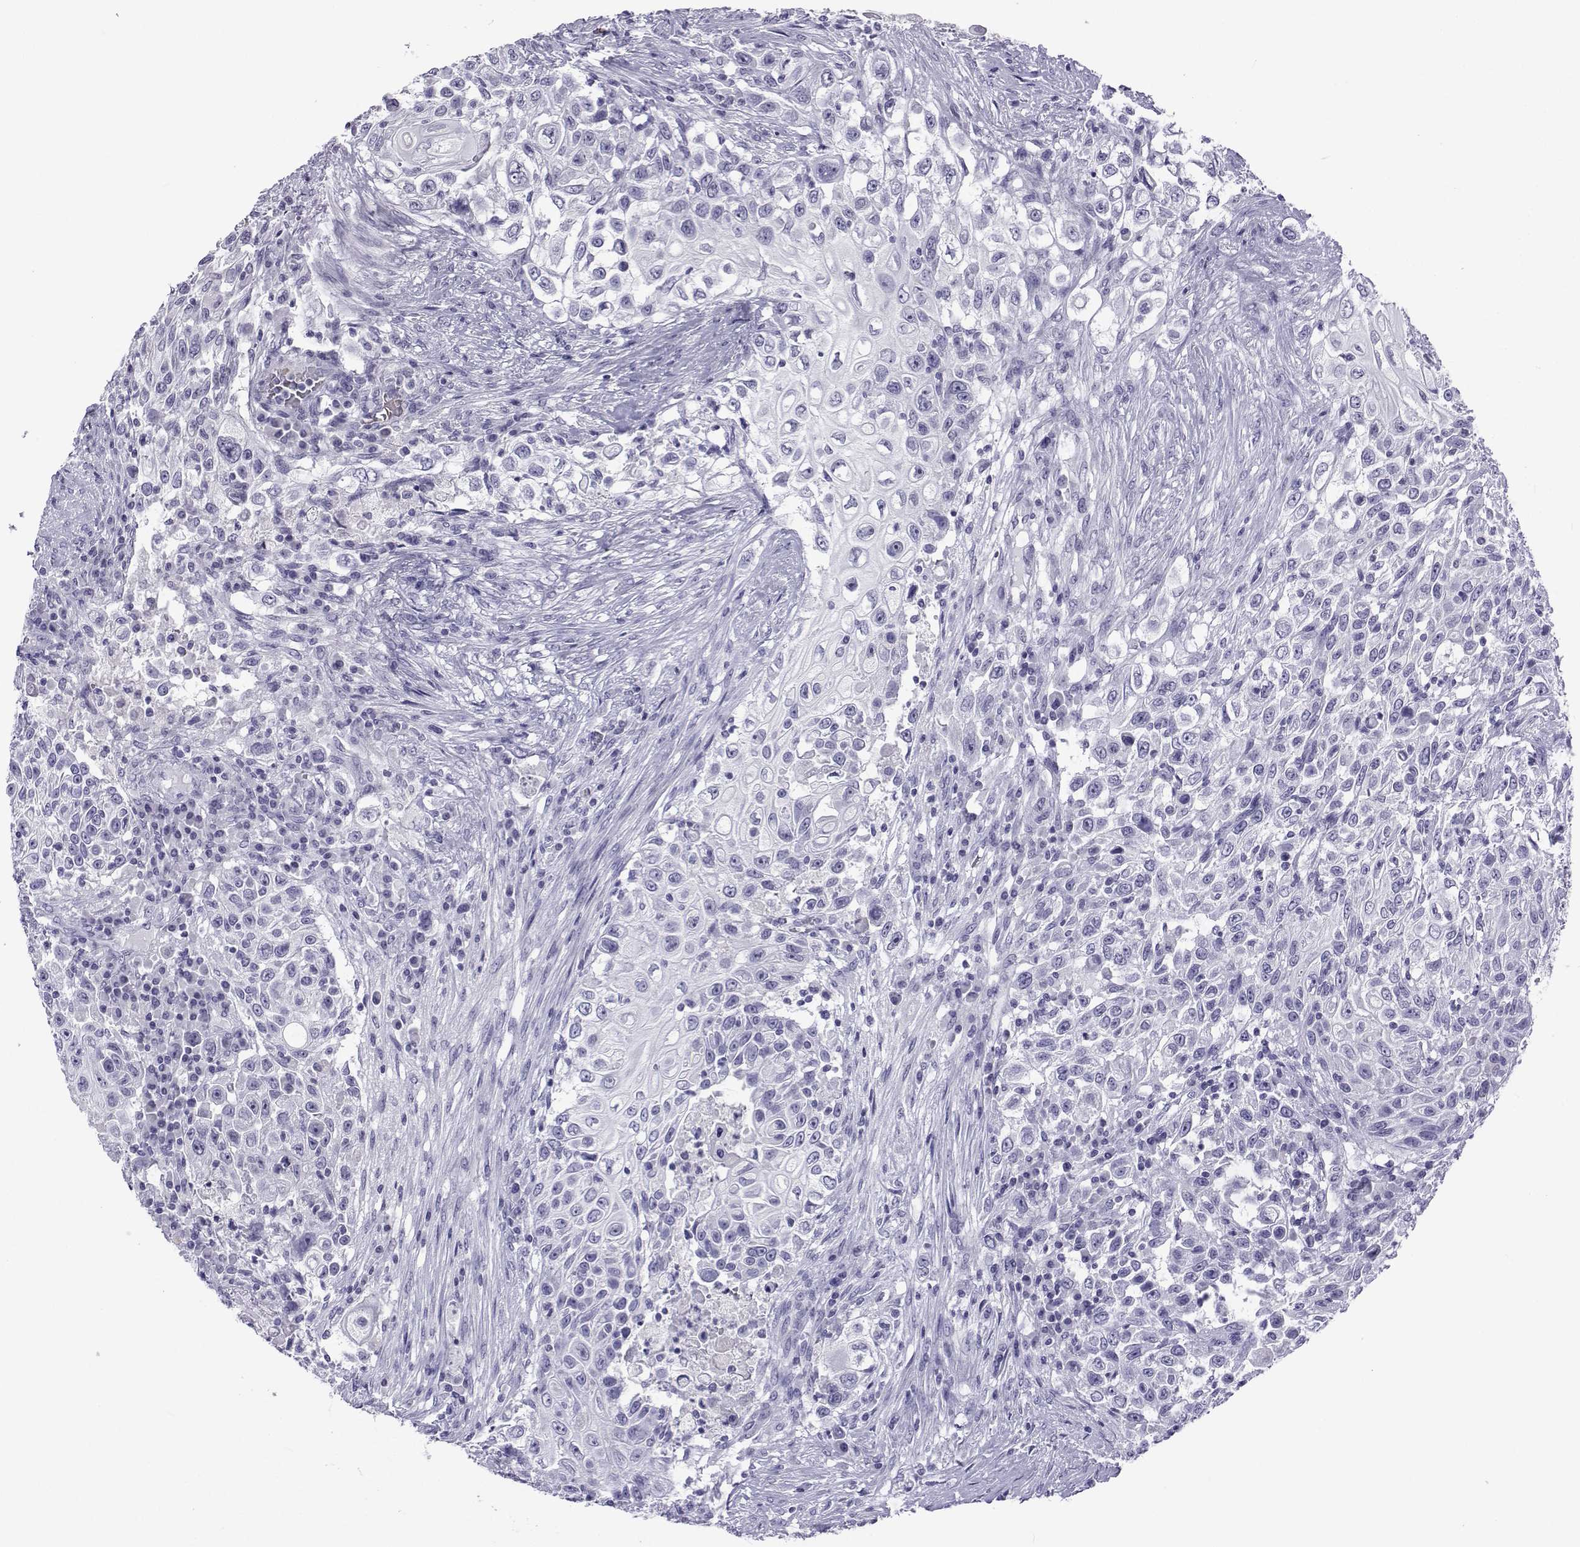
{"staining": {"intensity": "negative", "quantity": "none", "location": "none"}, "tissue": "urothelial cancer", "cell_type": "Tumor cells", "image_type": "cancer", "snomed": [{"axis": "morphology", "description": "Urothelial carcinoma, High grade"}, {"axis": "topography", "description": "Urinary bladder"}], "caption": "A histopathology image of urothelial cancer stained for a protein displays no brown staining in tumor cells.", "gene": "ACTL7A", "patient": {"sex": "female", "age": 56}}